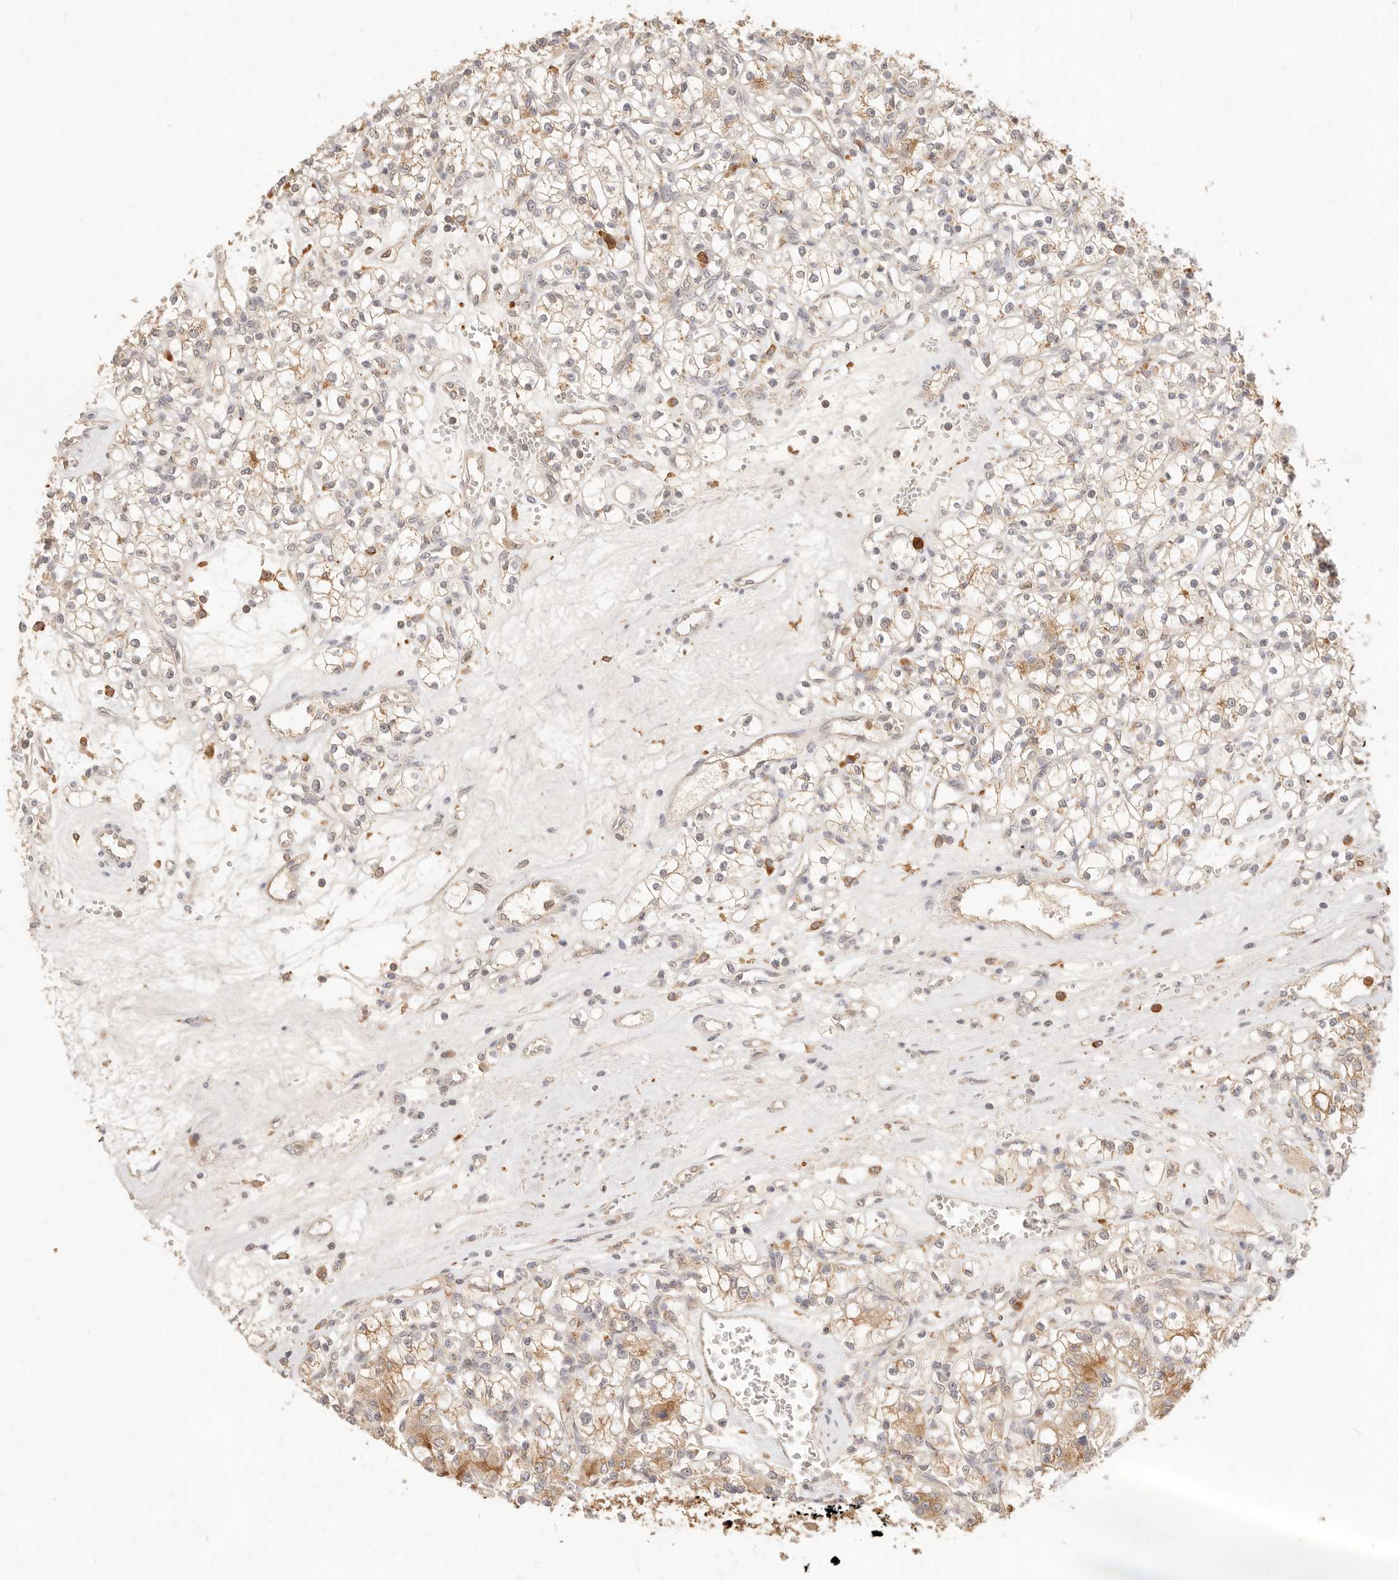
{"staining": {"intensity": "moderate", "quantity": "25%-75%", "location": "cytoplasmic/membranous"}, "tissue": "renal cancer", "cell_type": "Tumor cells", "image_type": "cancer", "snomed": [{"axis": "morphology", "description": "Adenocarcinoma, NOS"}, {"axis": "topography", "description": "Kidney"}], "caption": "There is medium levels of moderate cytoplasmic/membranous staining in tumor cells of adenocarcinoma (renal), as demonstrated by immunohistochemical staining (brown color).", "gene": "TMTC2", "patient": {"sex": "female", "age": 59}}